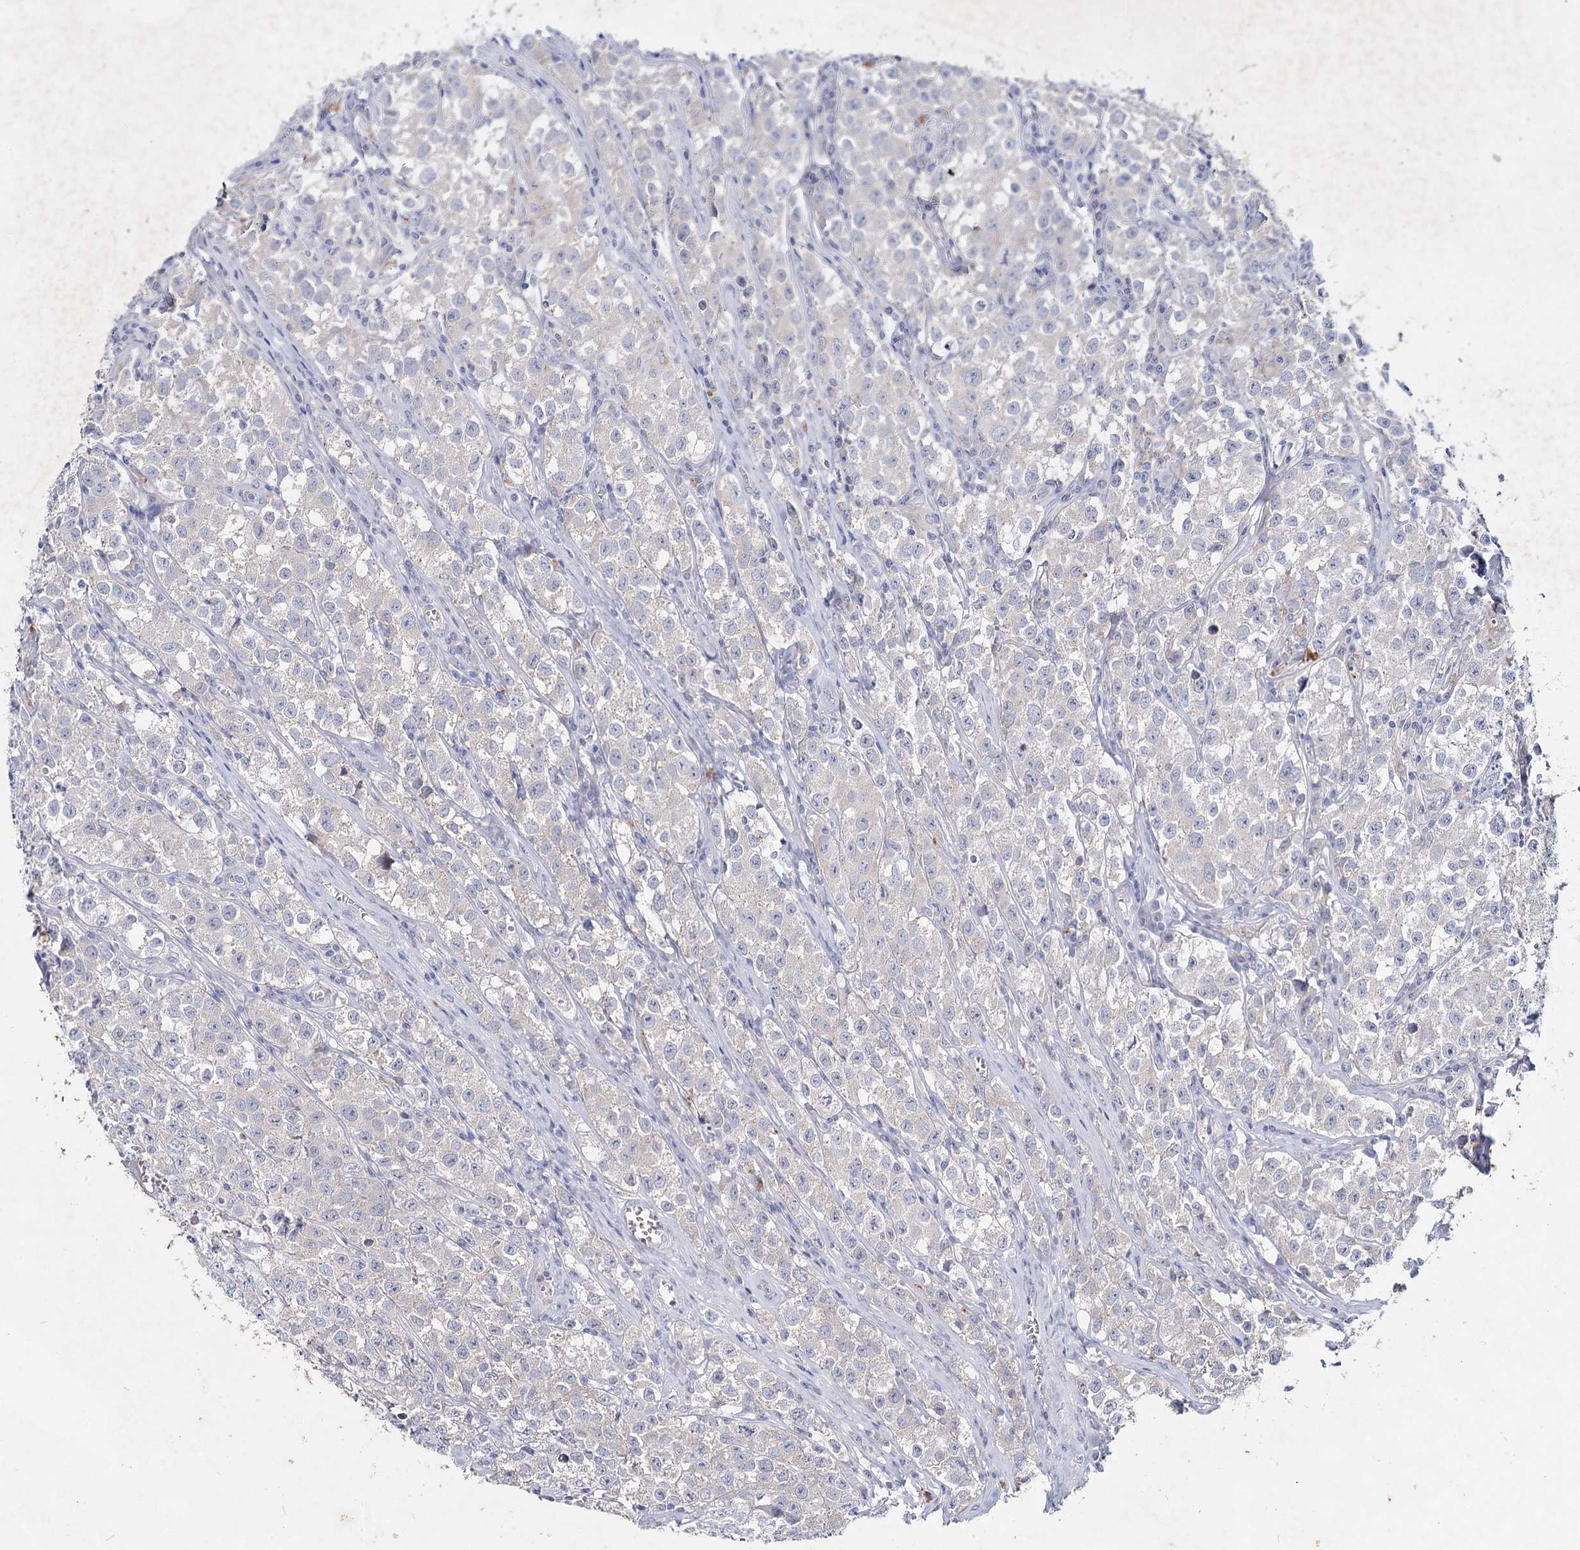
{"staining": {"intensity": "negative", "quantity": "none", "location": "none"}, "tissue": "testis cancer", "cell_type": "Tumor cells", "image_type": "cancer", "snomed": [{"axis": "morphology", "description": "Seminoma, NOS"}, {"axis": "morphology", "description": "Carcinoma, Embryonal, NOS"}, {"axis": "topography", "description": "Testis"}], "caption": "Image shows no protein positivity in tumor cells of testis cancer (embryonal carcinoma) tissue.", "gene": "CCDC73", "patient": {"sex": "male", "age": 43}}